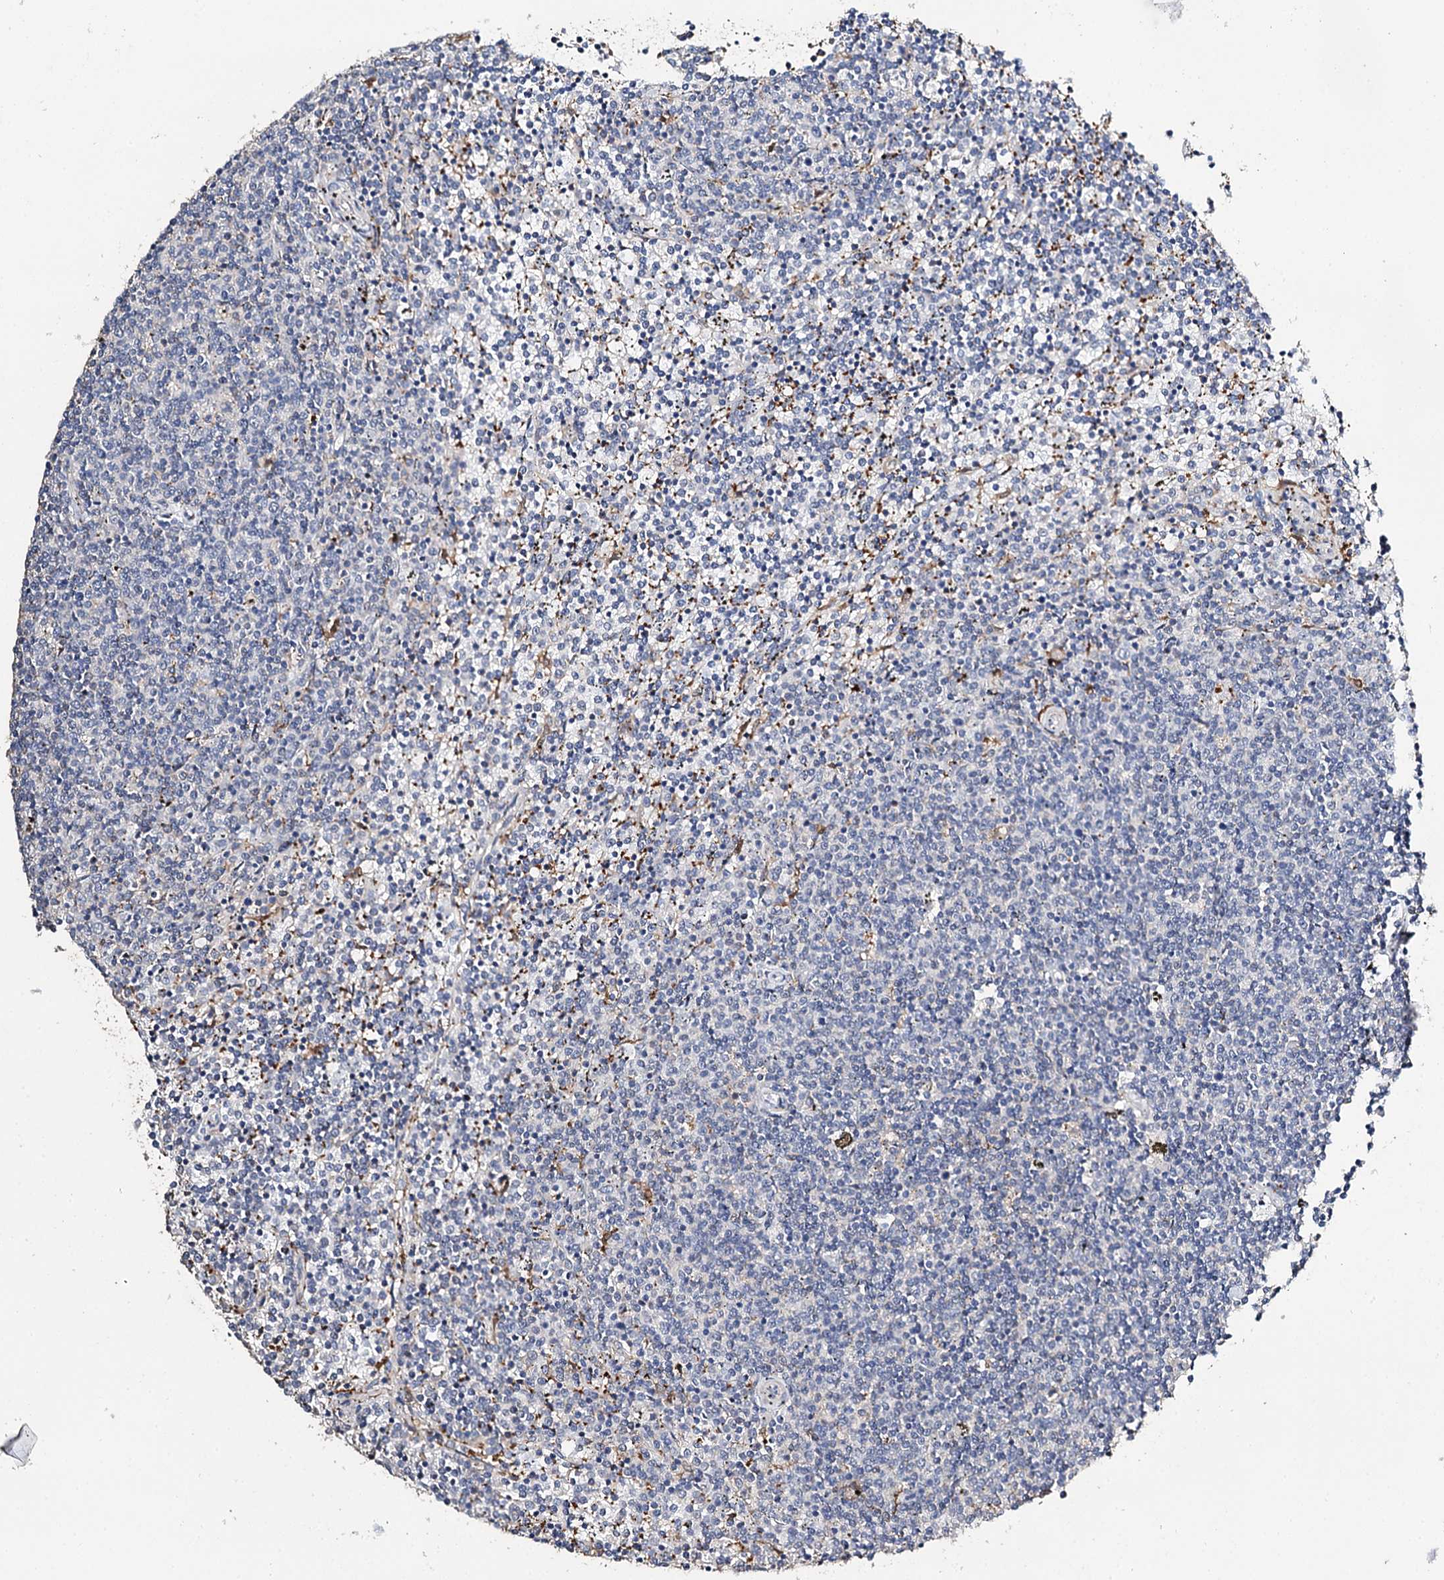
{"staining": {"intensity": "negative", "quantity": "none", "location": "none"}, "tissue": "lymphoma", "cell_type": "Tumor cells", "image_type": "cancer", "snomed": [{"axis": "morphology", "description": "Malignant lymphoma, non-Hodgkin's type, Low grade"}, {"axis": "topography", "description": "Spleen"}], "caption": "Photomicrograph shows no protein staining in tumor cells of malignant lymphoma, non-Hodgkin's type (low-grade) tissue.", "gene": "DNAH6", "patient": {"sex": "female", "age": 50}}